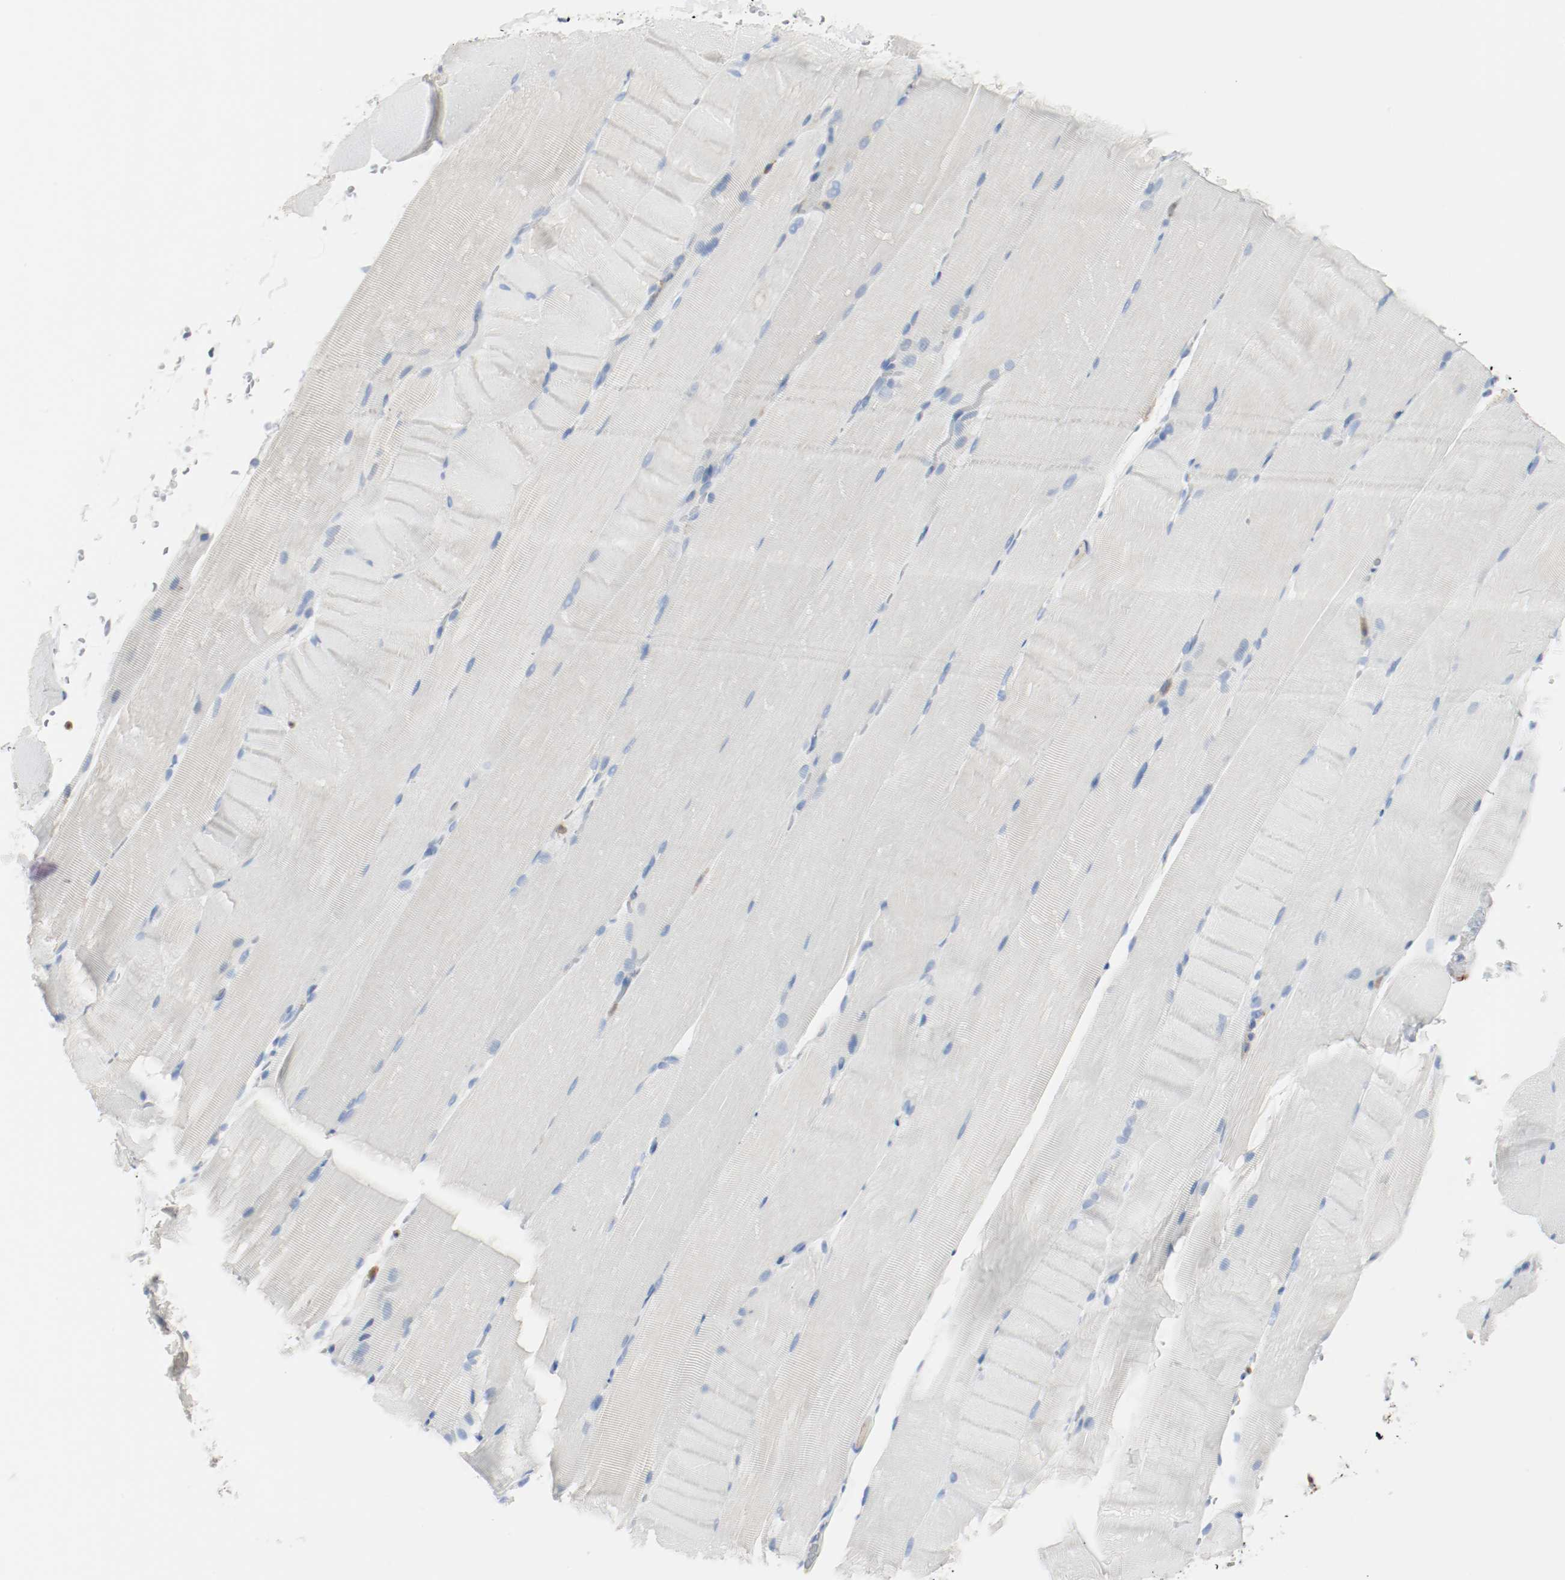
{"staining": {"intensity": "negative", "quantity": "none", "location": "none"}, "tissue": "skeletal muscle", "cell_type": "Myocytes", "image_type": "normal", "snomed": [{"axis": "morphology", "description": "Normal tissue, NOS"}, {"axis": "topography", "description": "Skeletal muscle"}, {"axis": "topography", "description": "Parathyroid gland"}], "caption": "Immunohistochemical staining of benign skeletal muscle shows no significant expression in myocytes. The staining is performed using DAB brown chromogen with nuclei counter-stained in using hematoxylin.", "gene": "ARPC1B", "patient": {"sex": "female", "age": 37}}